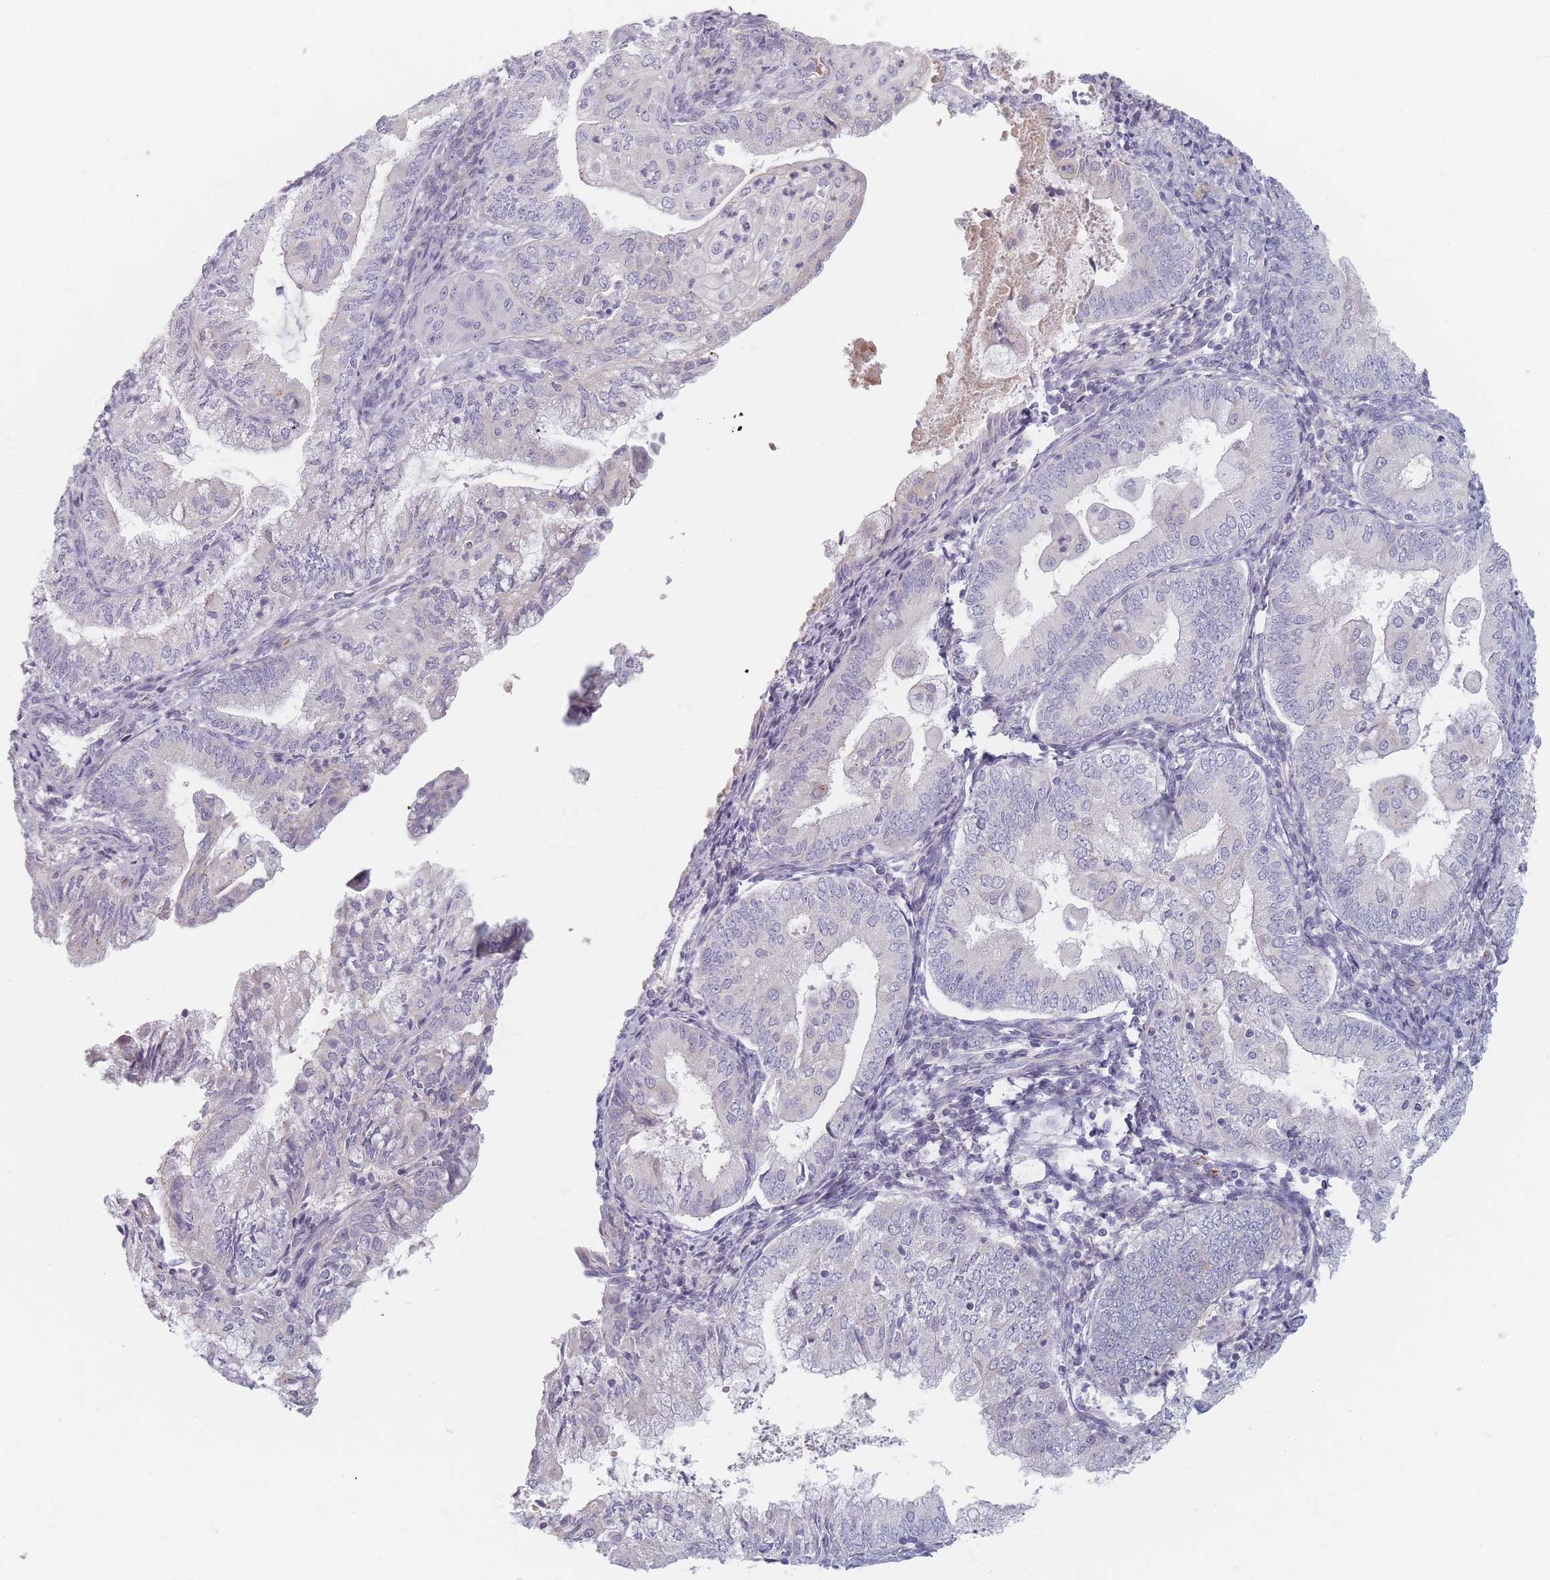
{"staining": {"intensity": "negative", "quantity": "none", "location": "none"}, "tissue": "endometrial cancer", "cell_type": "Tumor cells", "image_type": "cancer", "snomed": [{"axis": "morphology", "description": "Adenocarcinoma, NOS"}, {"axis": "topography", "description": "Endometrium"}], "caption": "A histopathology image of human adenocarcinoma (endometrial) is negative for staining in tumor cells.", "gene": "TMOD1", "patient": {"sex": "female", "age": 55}}